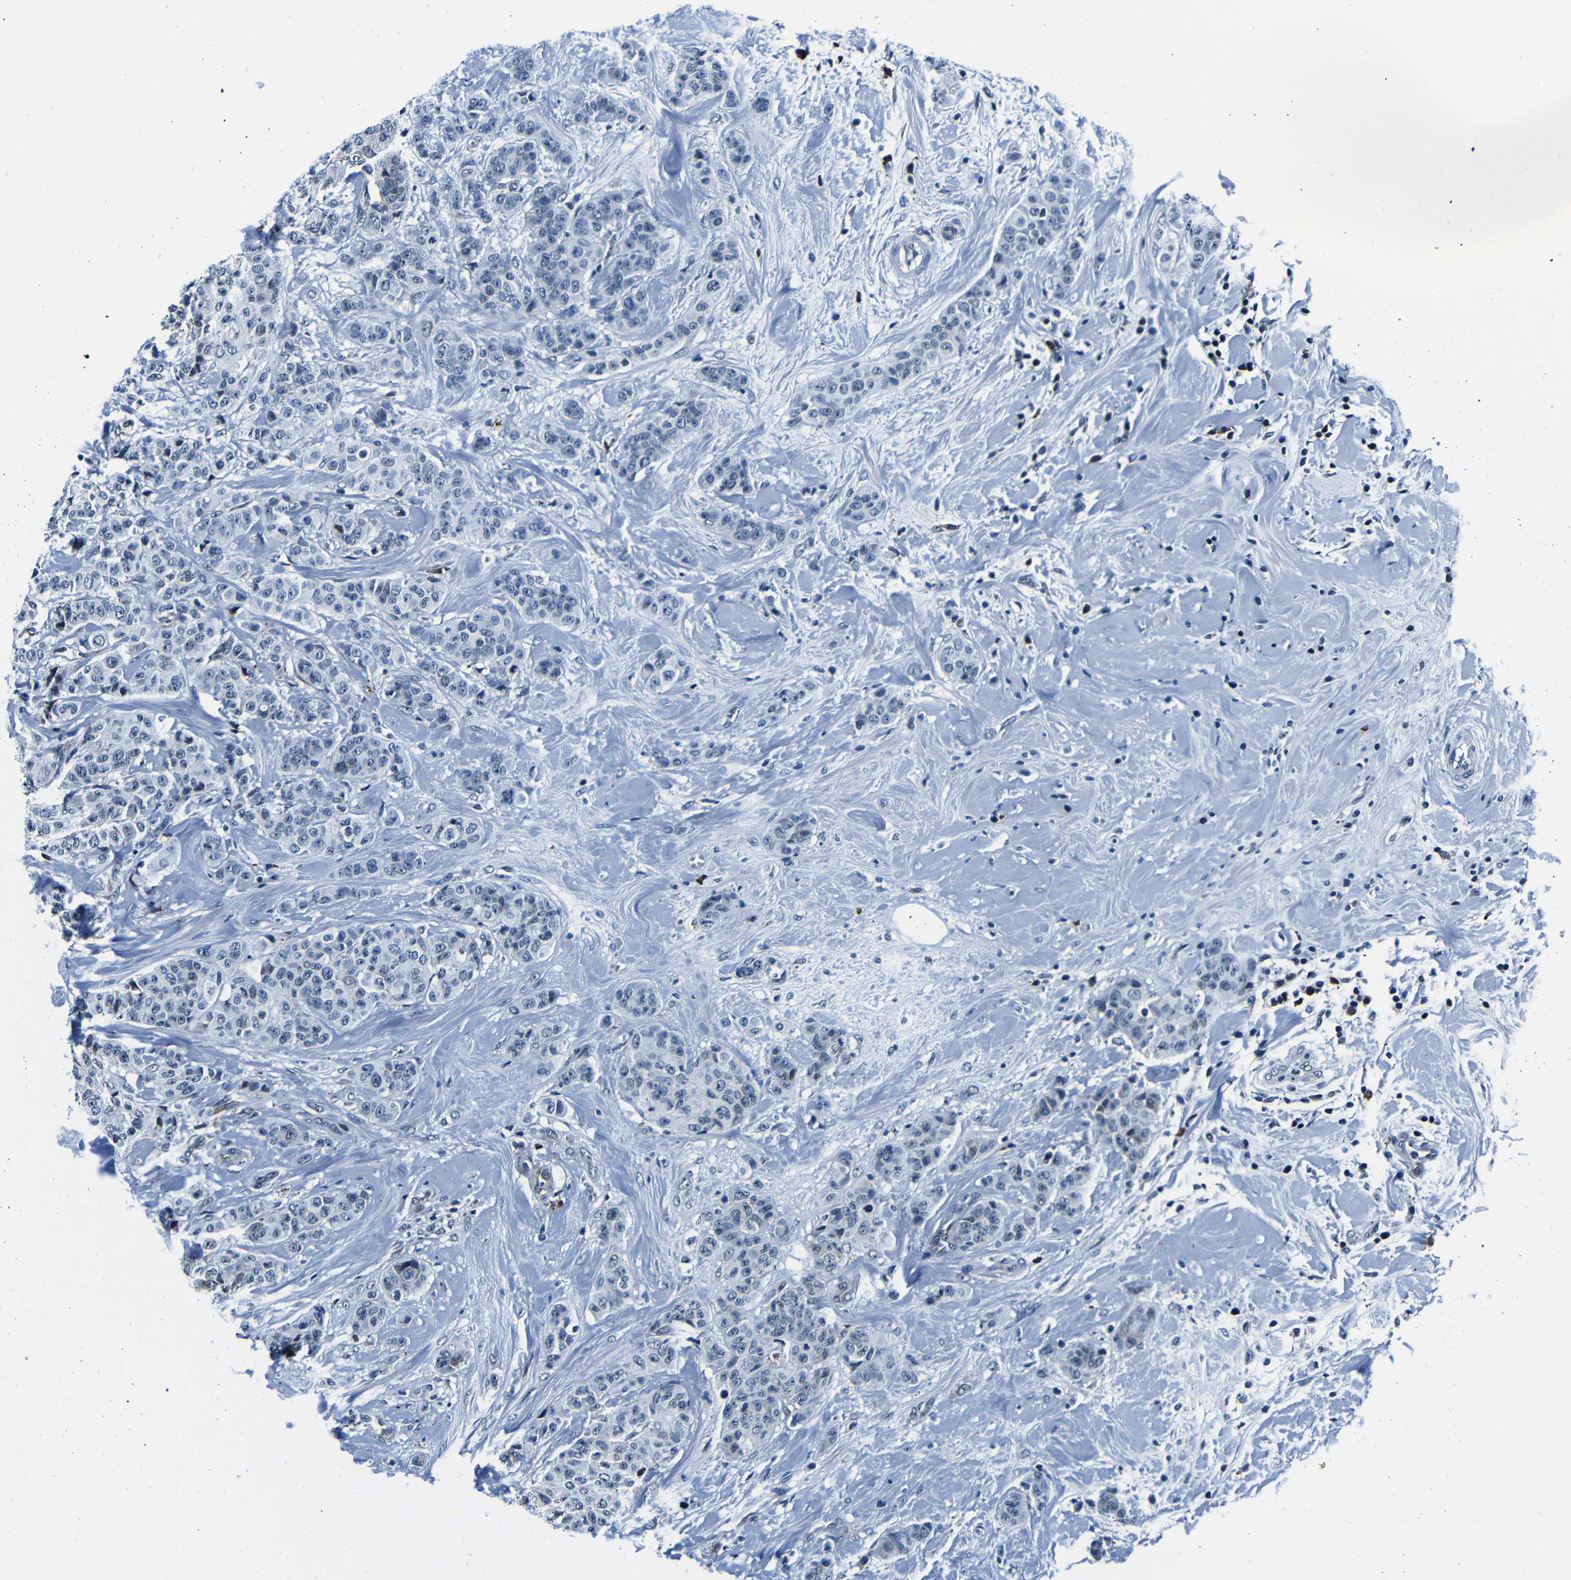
{"staining": {"intensity": "negative", "quantity": "none", "location": "none"}, "tissue": "breast cancer", "cell_type": "Tumor cells", "image_type": "cancer", "snomed": [{"axis": "morphology", "description": "Normal tissue, NOS"}, {"axis": "morphology", "description": "Duct carcinoma"}, {"axis": "topography", "description": "Breast"}], "caption": "High power microscopy image of an immunohistochemistry (IHC) micrograph of breast intraductal carcinoma, revealing no significant expression in tumor cells.", "gene": "NCBP3", "patient": {"sex": "female", "age": 40}}